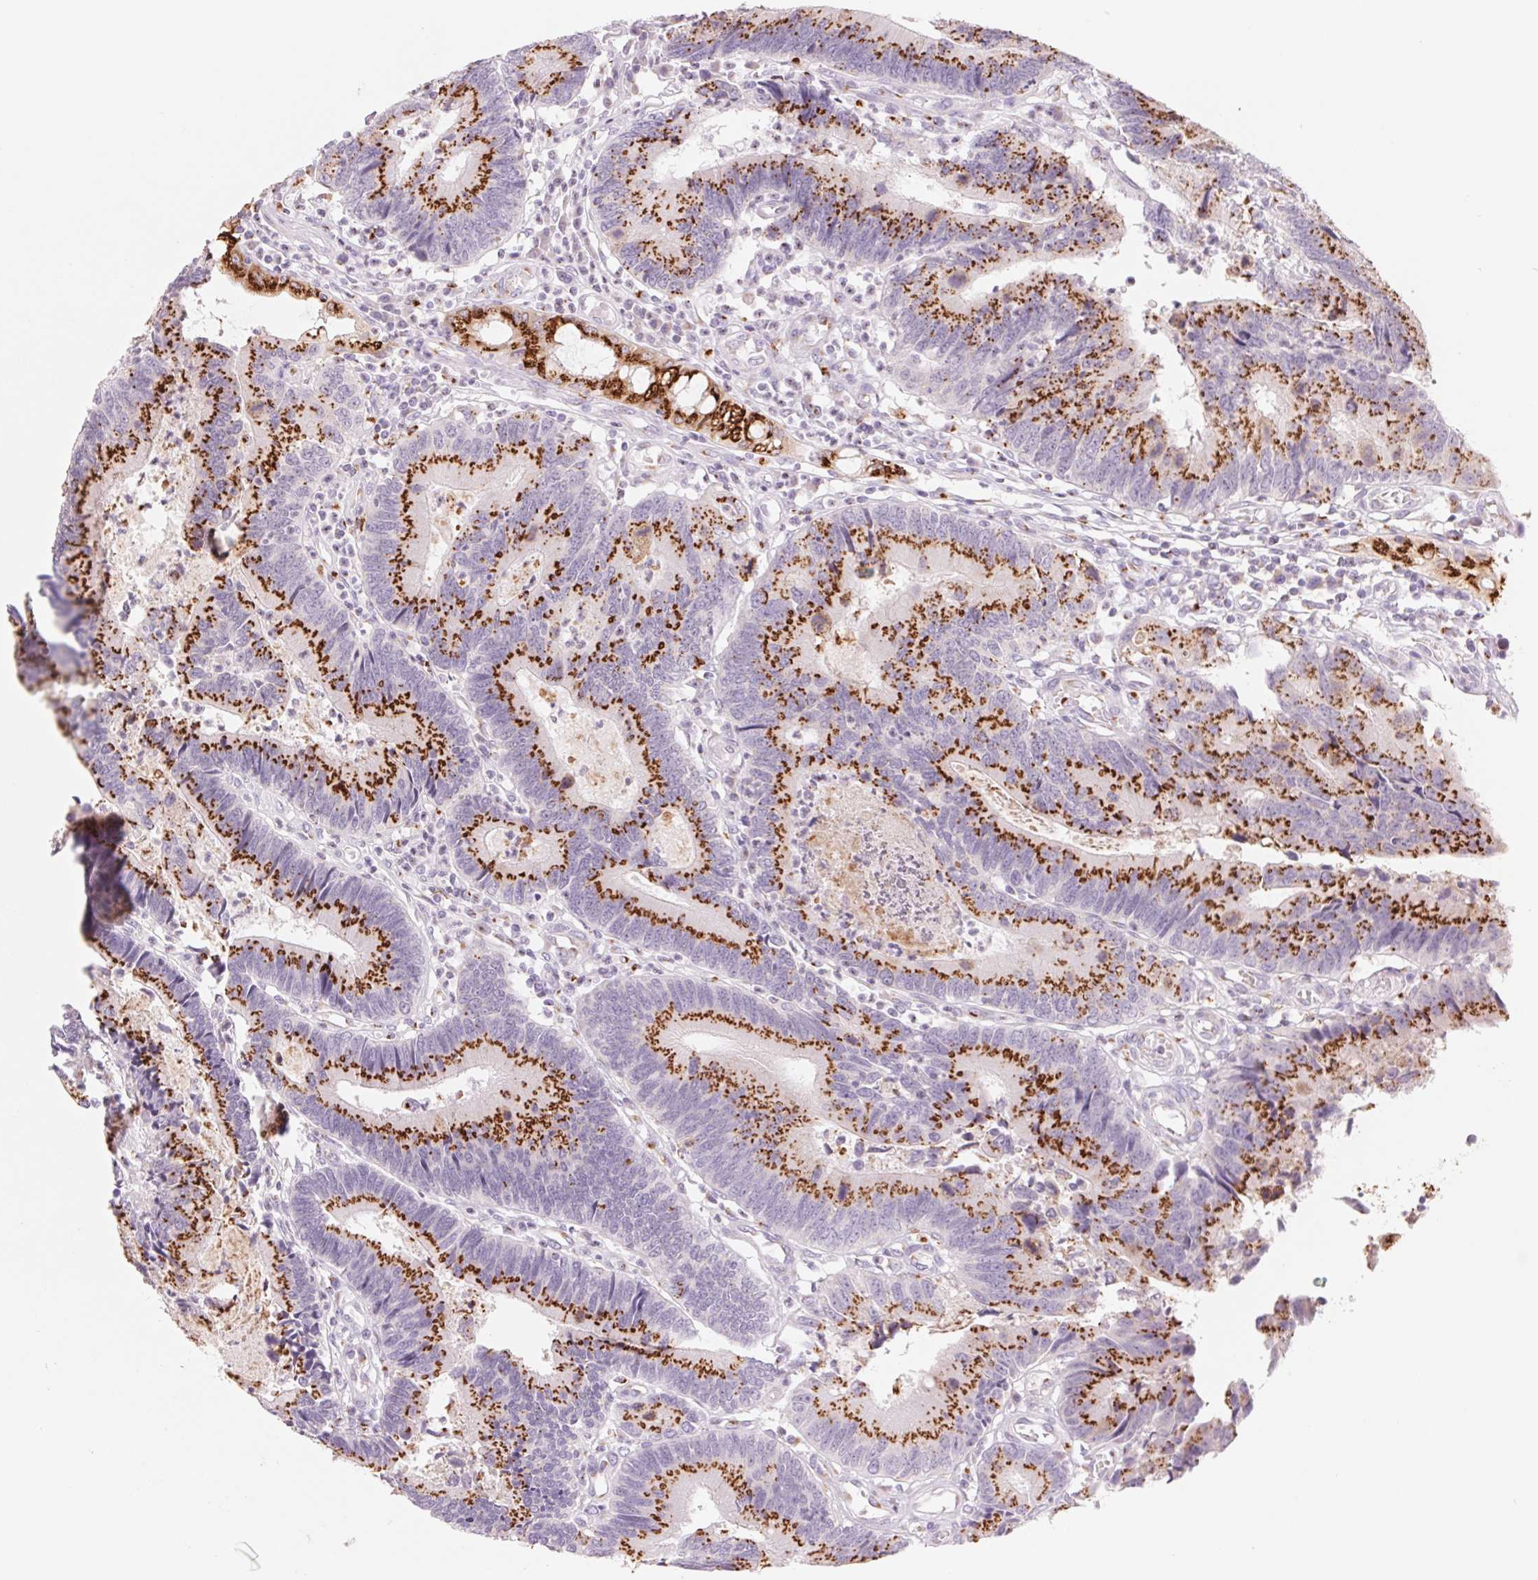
{"staining": {"intensity": "strong", "quantity": ">75%", "location": "cytoplasmic/membranous"}, "tissue": "colorectal cancer", "cell_type": "Tumor cells", "image_type": "cancer", "snomed": [{"axis": "morphology", "description": "Adenocarcinoma, NOS"}, {"axis": "topography", "description": "Colon"}], "caption": "Protein staining by IHC demonstrates strong cytoplasmic/membranous positivity in about >75% of tumor cells in colorectal cancer. (brown staining indicates protein expression, while blue staining denotes nuclei).", "gene": "GALNT7", "patient": {"sex": "female", "age": 67}}